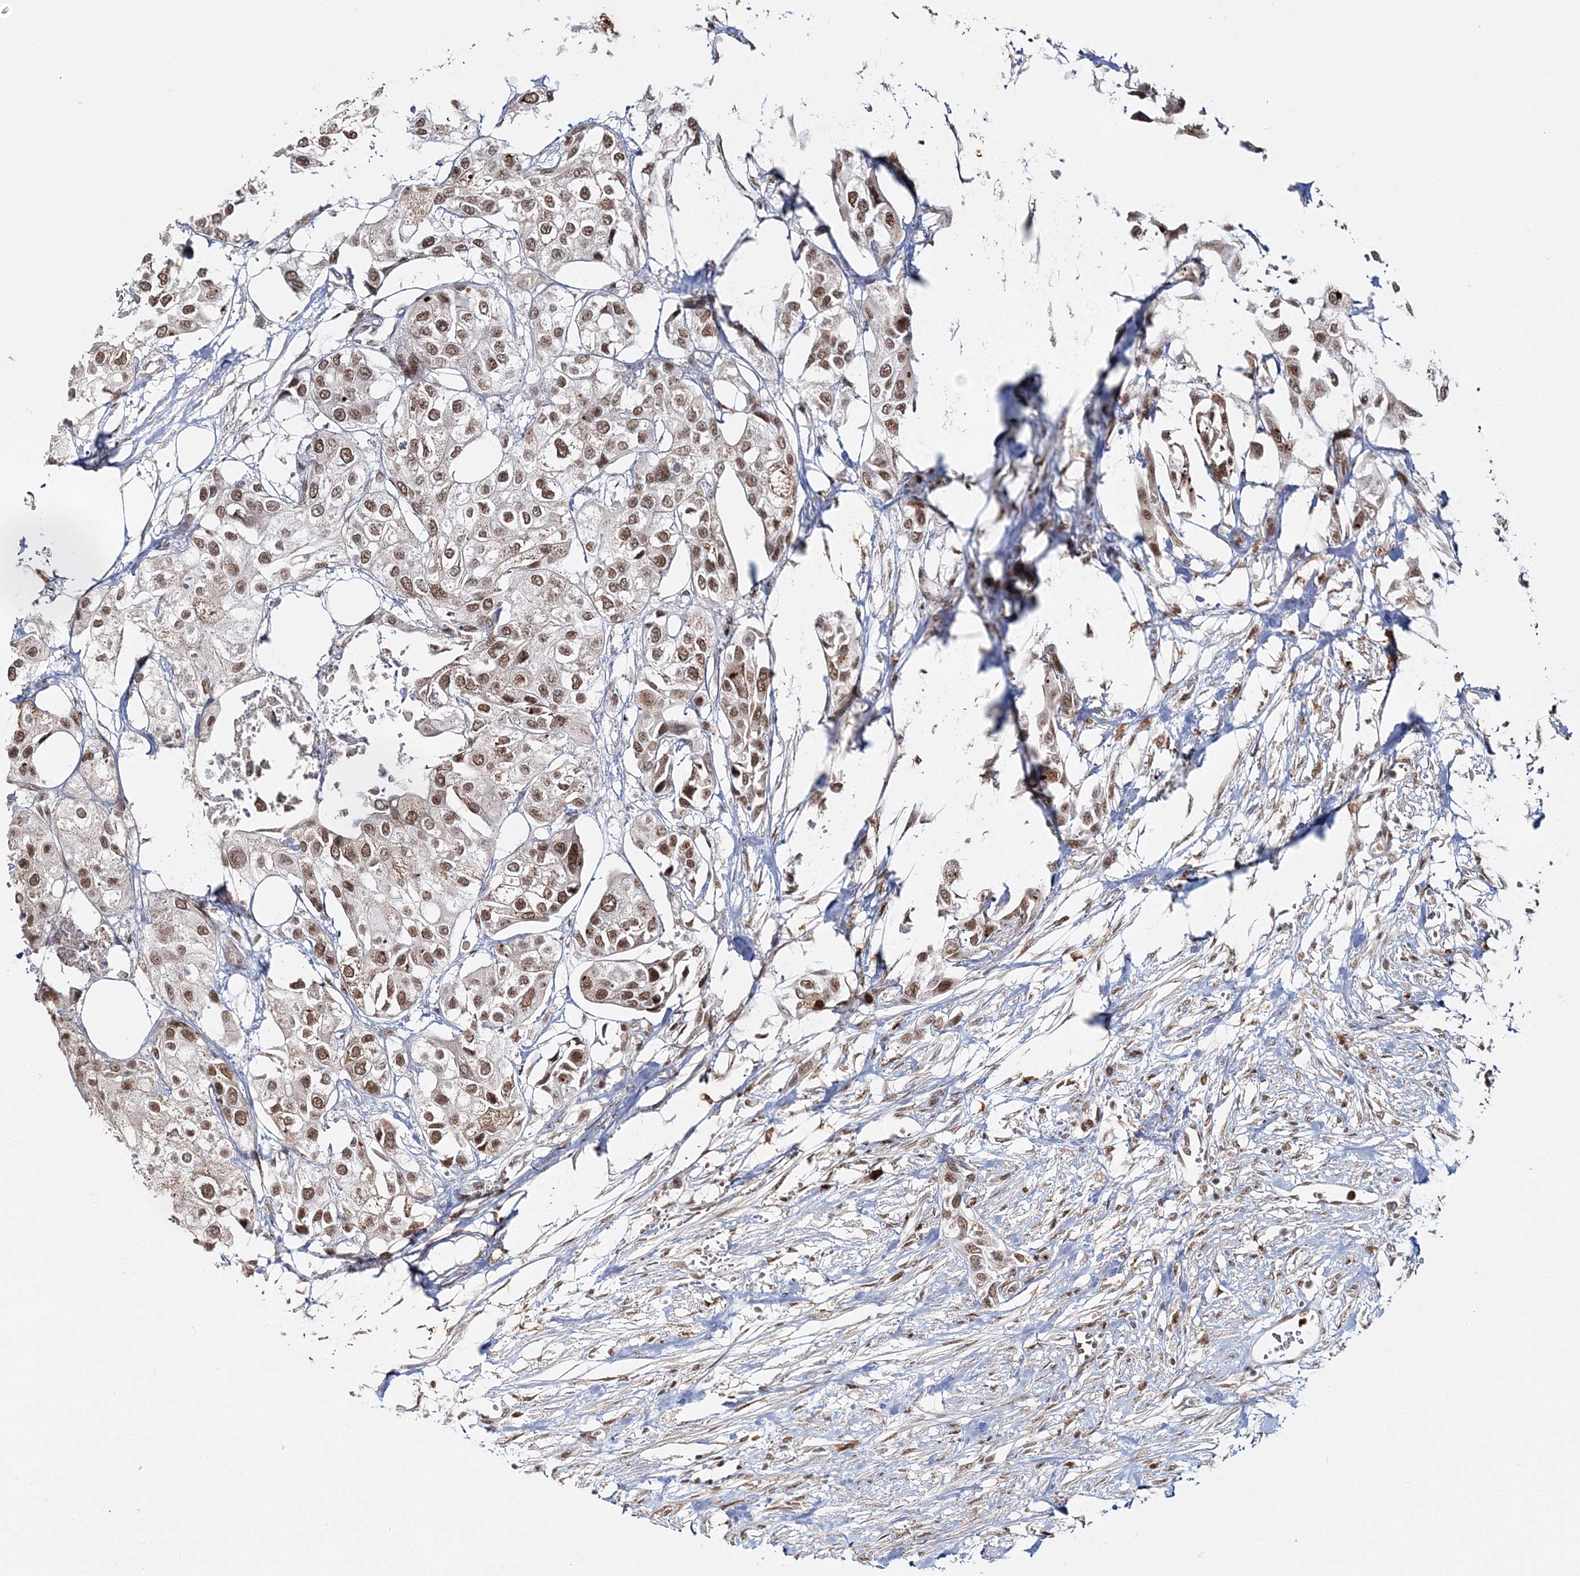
{"staining": {"intensity": "moderate", "quantity": ">75%", "location": "nuclear"}, "tissue": "urothelial cancer", "cell_type": "Tumor cells", "image_type": "cancer", "snomed": [{"axis": "morphology", "description": "Urothelial carcinoma, High grade"}, {"axis": "topography", "description": "Urinary bladder"}], "caption": "Urothelial cancer stained with a protein marker demonstrates moderate staining in tumor cells.", "gene": "QRICH1", "patient": {"sex": "male", "age": 64}}